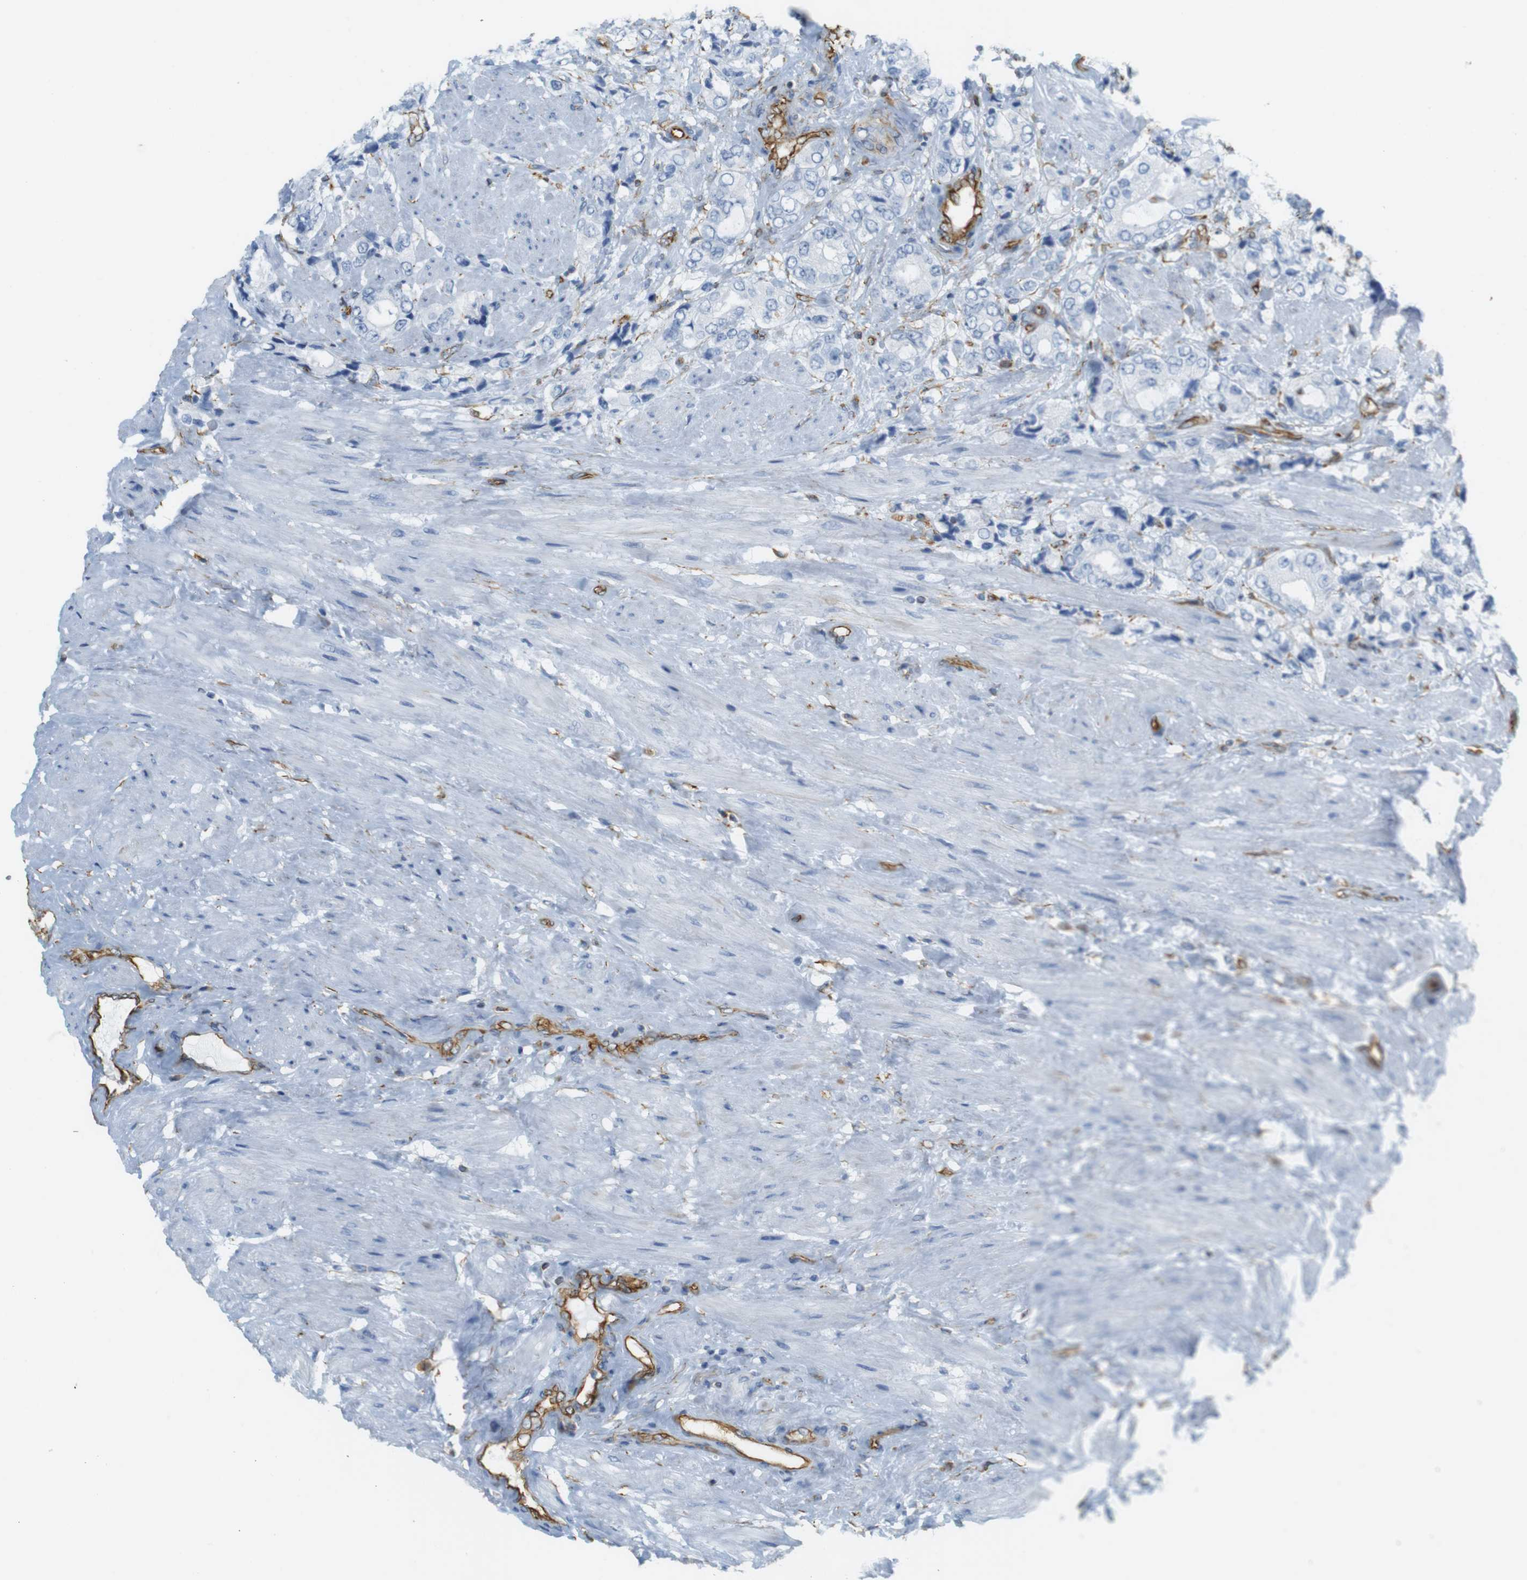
{"staining": {"intensity": "negative", "quantity": "none", "location": "none"}, "tissue": "prostate cancer", "cell_type": "Tumor cells", "image_type": "cancer", "snomed": [{"axis": "morphology", "description": "Adenocarcinoma, High grade"}, {"axis": "topography", "description": "Prostate"}], "caption": "IHC image of neoplastic tissue: prostate cancer stained with DAB reveals no significant protein positivity in tumor cells.", "gene": "MS4A10", "patient": {"sex": "male", "age": 61}}